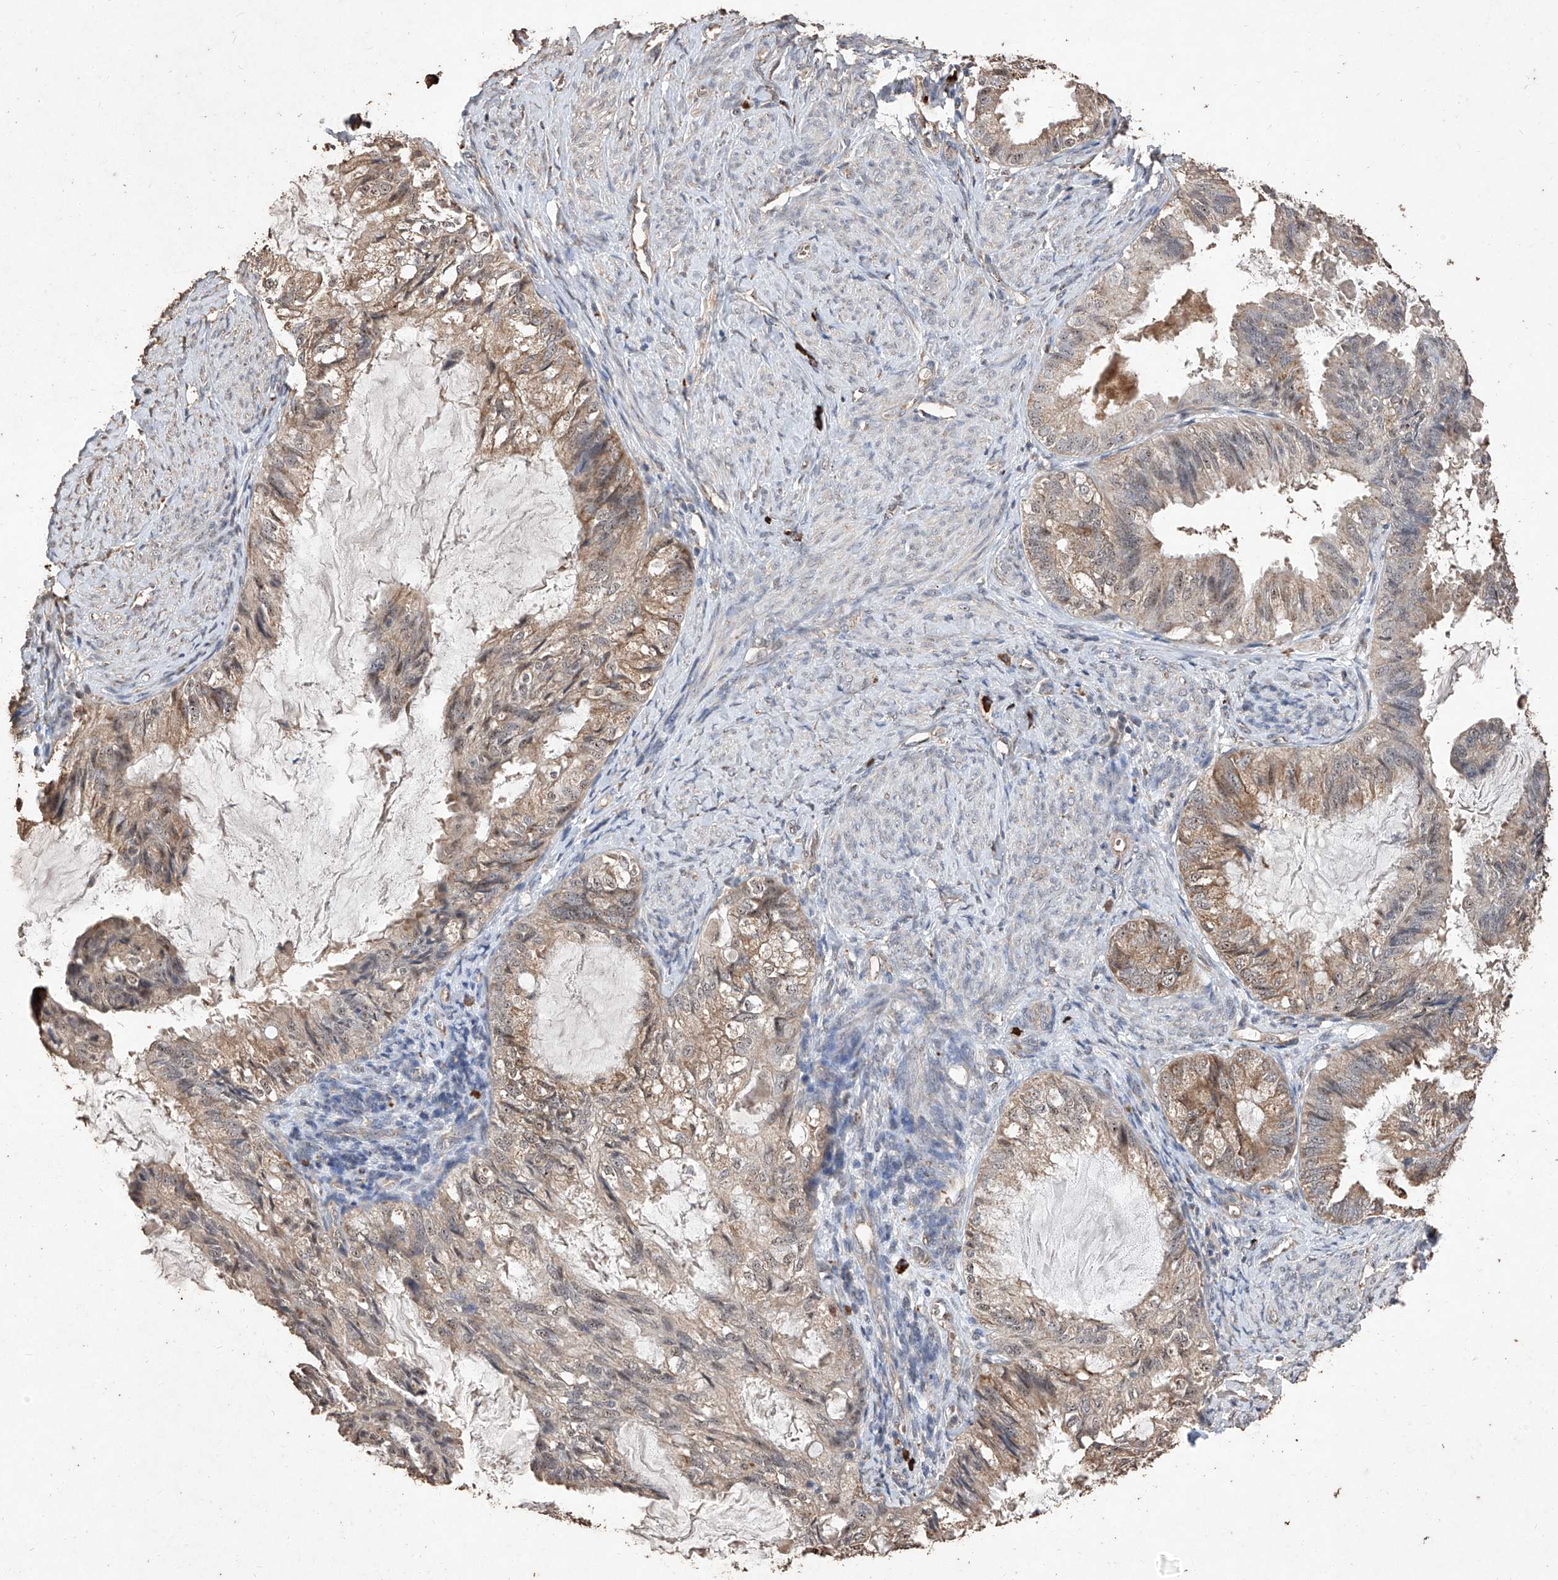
{"staining": {"intensity": "weak", "quantity": "25%-75%", "location": "cytoplasmic/membranous,nuclear"}, "tissue": "cervical cancer", "cell_type": "Tumor cells", "image_type": "cancer", "snomed": [{"axis": "morphology", "description": "Normal tissue, NOS"}, {"axis": "morphology", "description": "Adenocarcinoma, NOS"}, {"axis": "topography", "description": "Cervix"}, {"axis": "topography", "description": "Endometrium"}], "caption": "Immunohistochemical staining of human cervical cancer shows low levels of weak cytoplasmic/membranous and nuclear positivity in about 25%-75% of tumor cells.", "gene": "EML1", "patient": {"sex": "female", "age": 86}}